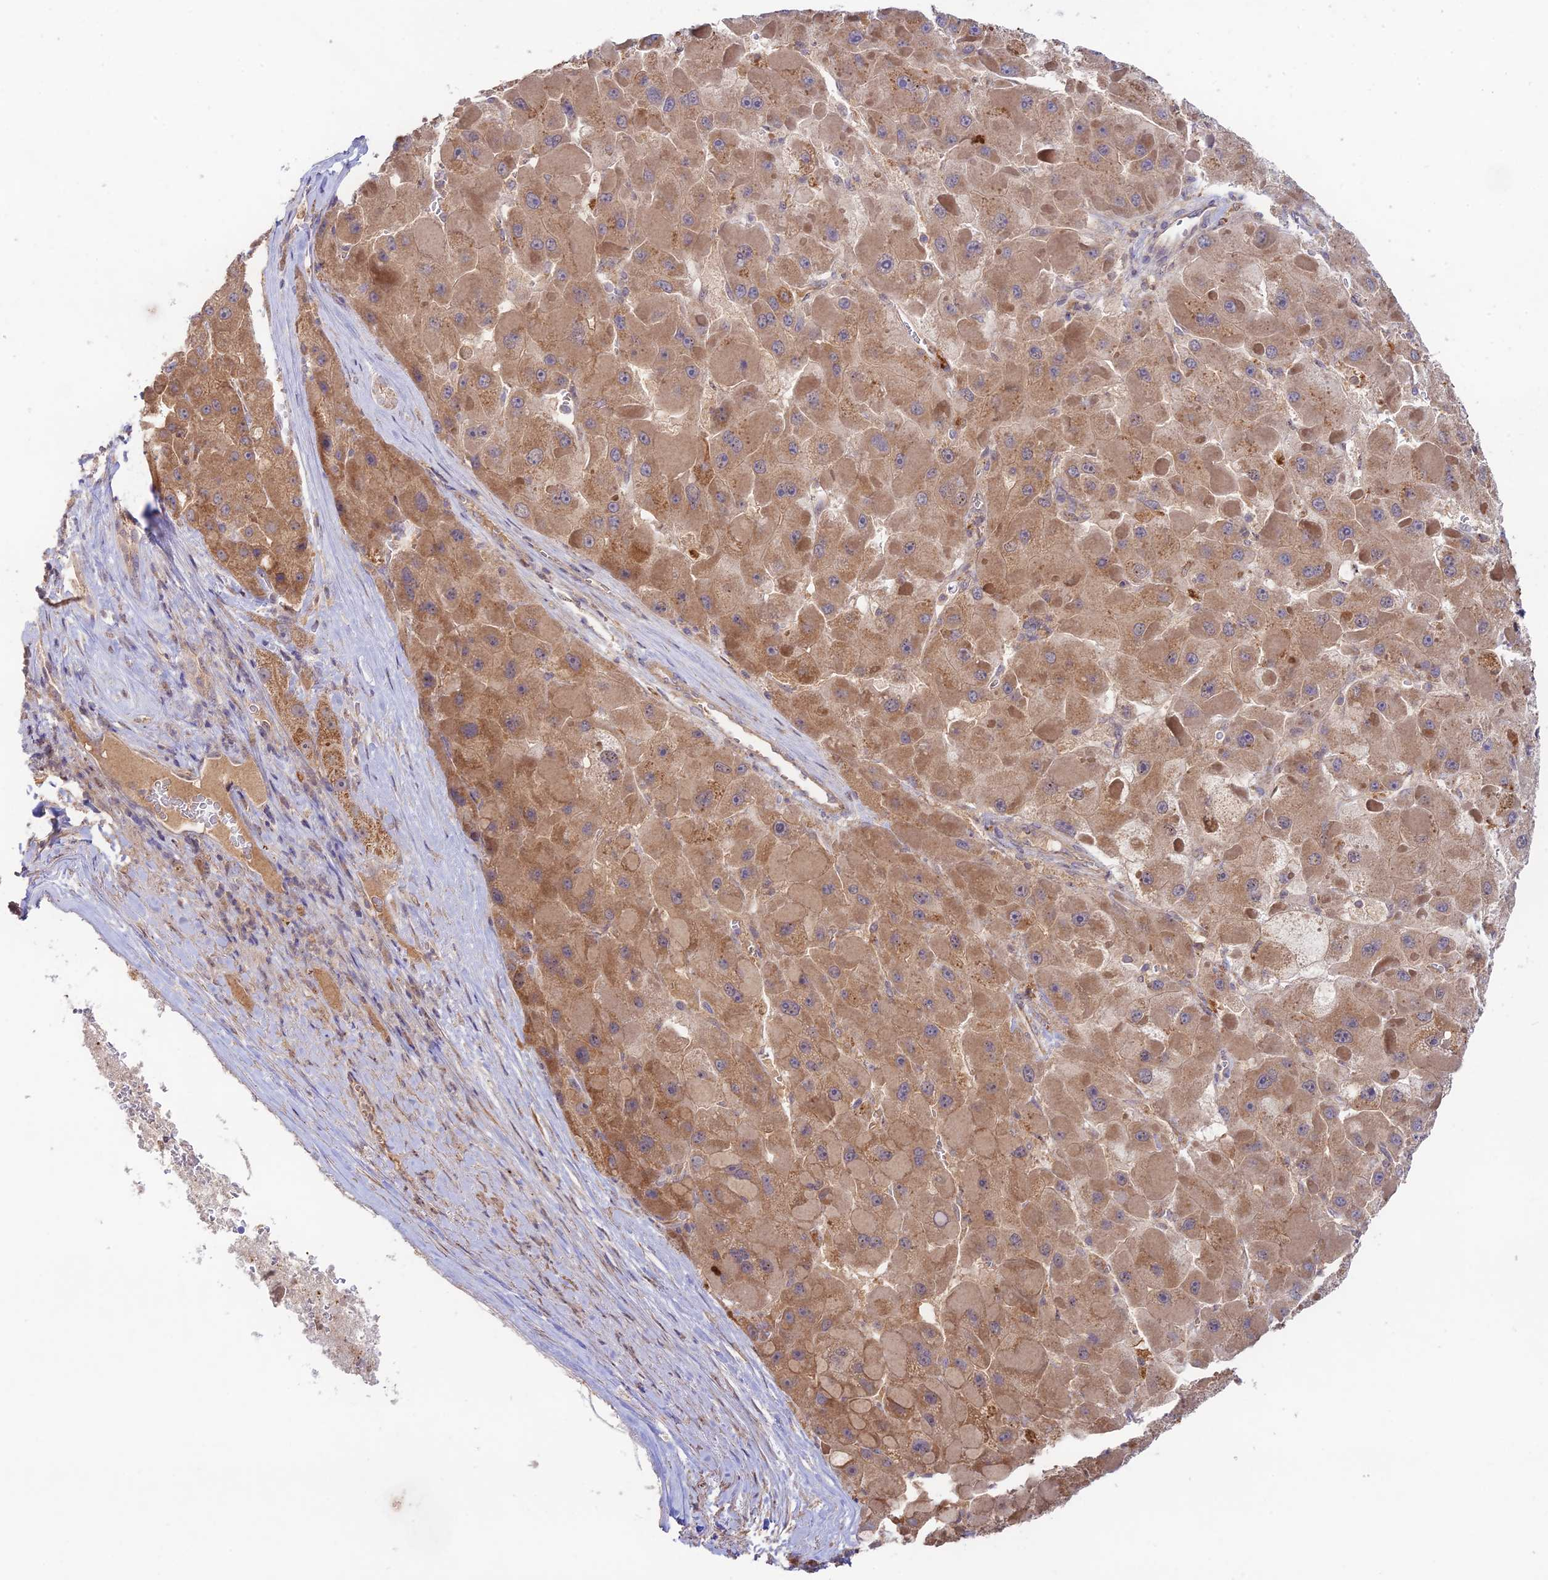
{"staining": {"intensity": "moderate", "quantity": ">75%", "location": "cytoplasmic/membranous"}, "tissue": "liver cancer", "cell_type": "Tumor cells", "image_type": "cancer", "snomed": [{"axis": "morphology", "description": "Carcinoma, Hepatocellular, NOS"}, {"axis": "topography", "description": "Liver"}], "caption": "This is a micrograph of IHC staining of hepatocellular carcinoma (liver), which shows moderate expression in the cytoplasmic/membranous of tumor cells.", "gene": "CLCF1", "patient": {"sex": "female", "age": 73}}